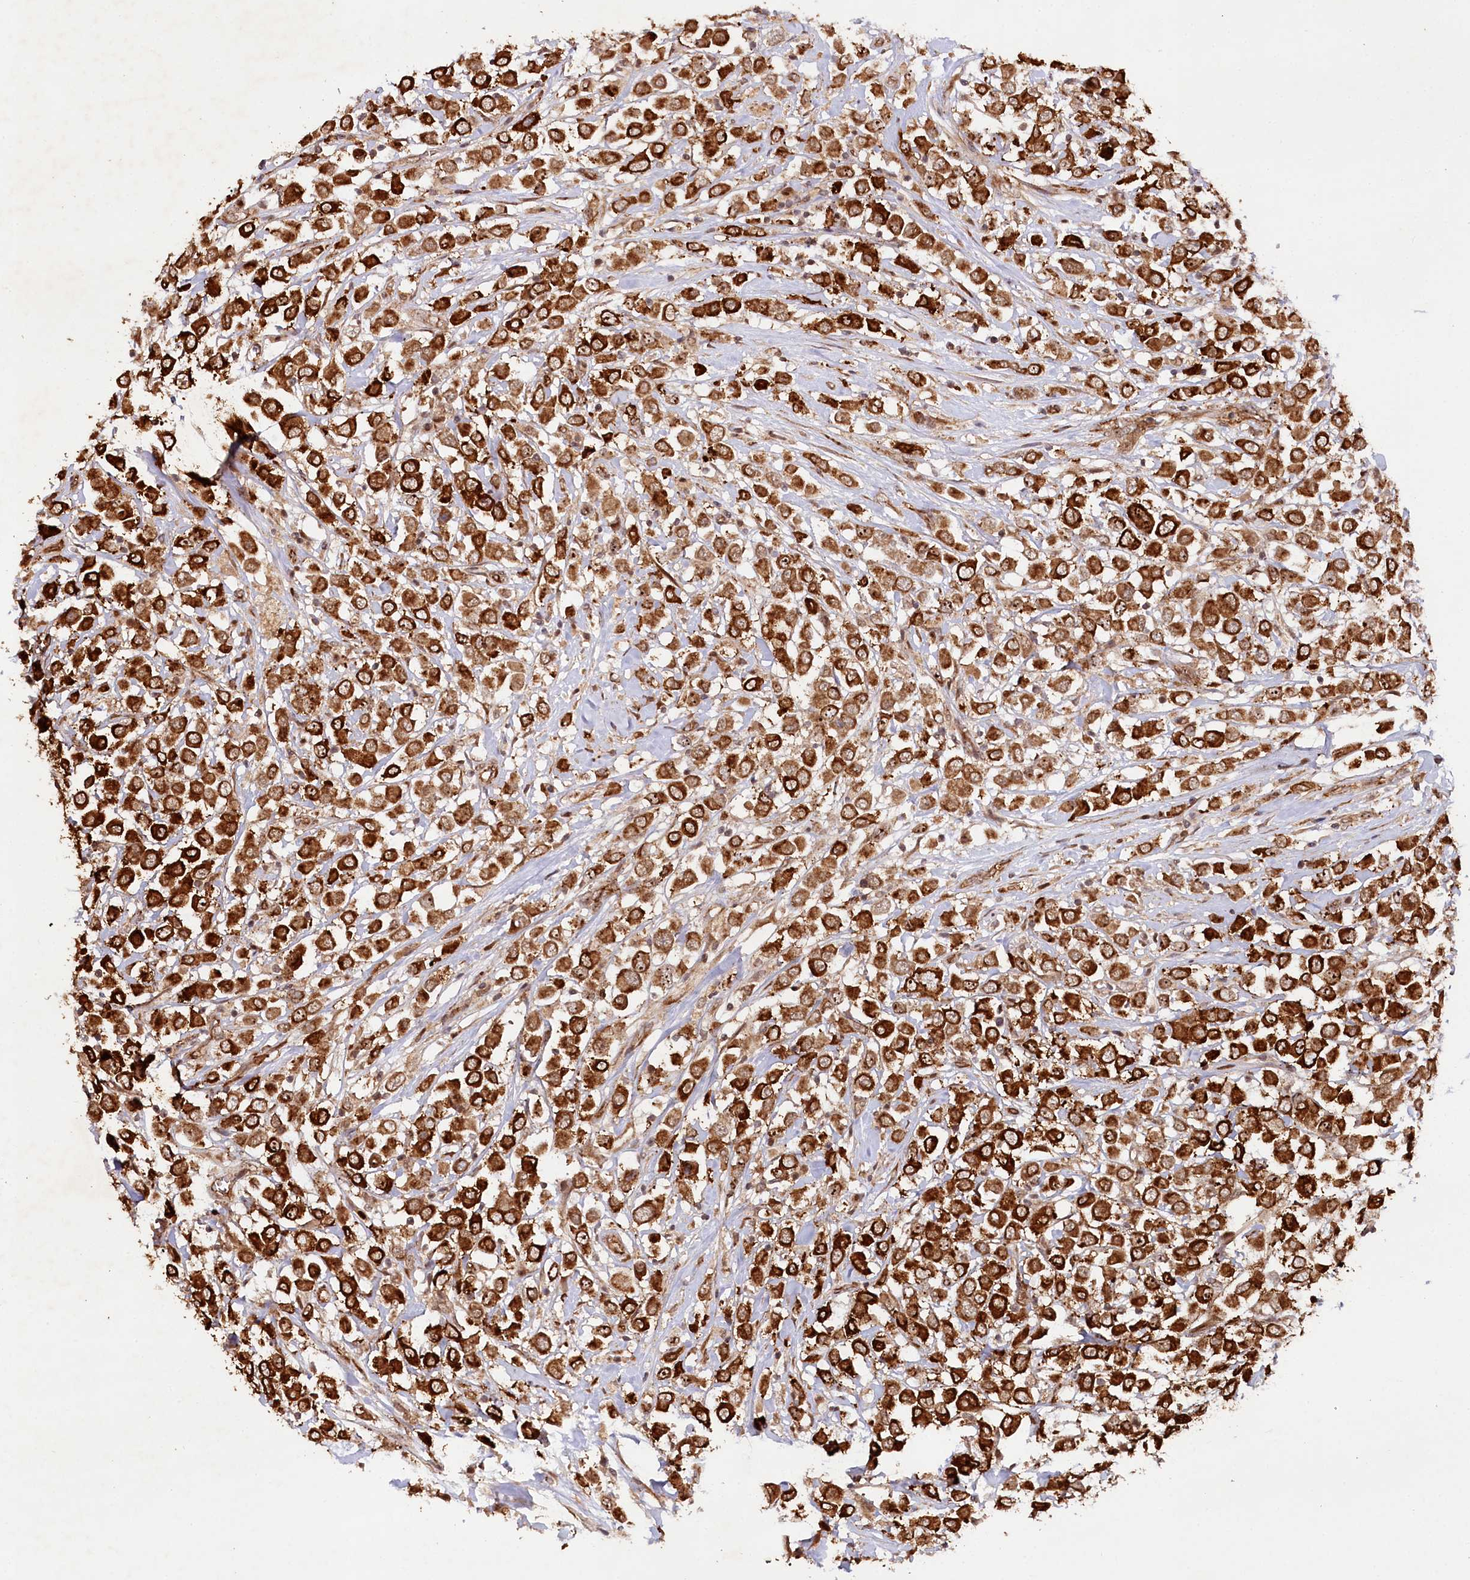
{"staining": {"intensity": "strong", "quantity": ">75%", "location": "cytoplasmic/membranous"}, "tissue": "breast cancer", "cell_type": "Tumor cells", "image_type": "cancer", "snomed": [{"axis": "morphology", "description": "Duct carcinoma"}, {"axis": "topography", "description": "Breast"}], "caption": "Breast invasive ductal carcinoma was stained to show a protein in brown. There is high levels of strong cytoplasmic/membranous positivity in approximately >75% of tumor cells. (Stains: DAB (3,3'-diaminobenzidine) in brown, nuclei in blue, Microscopy: brightfield microscopy at high magnification).", "gene": "ALKBH8", "patient": {"sex": "female", "age": 61}}